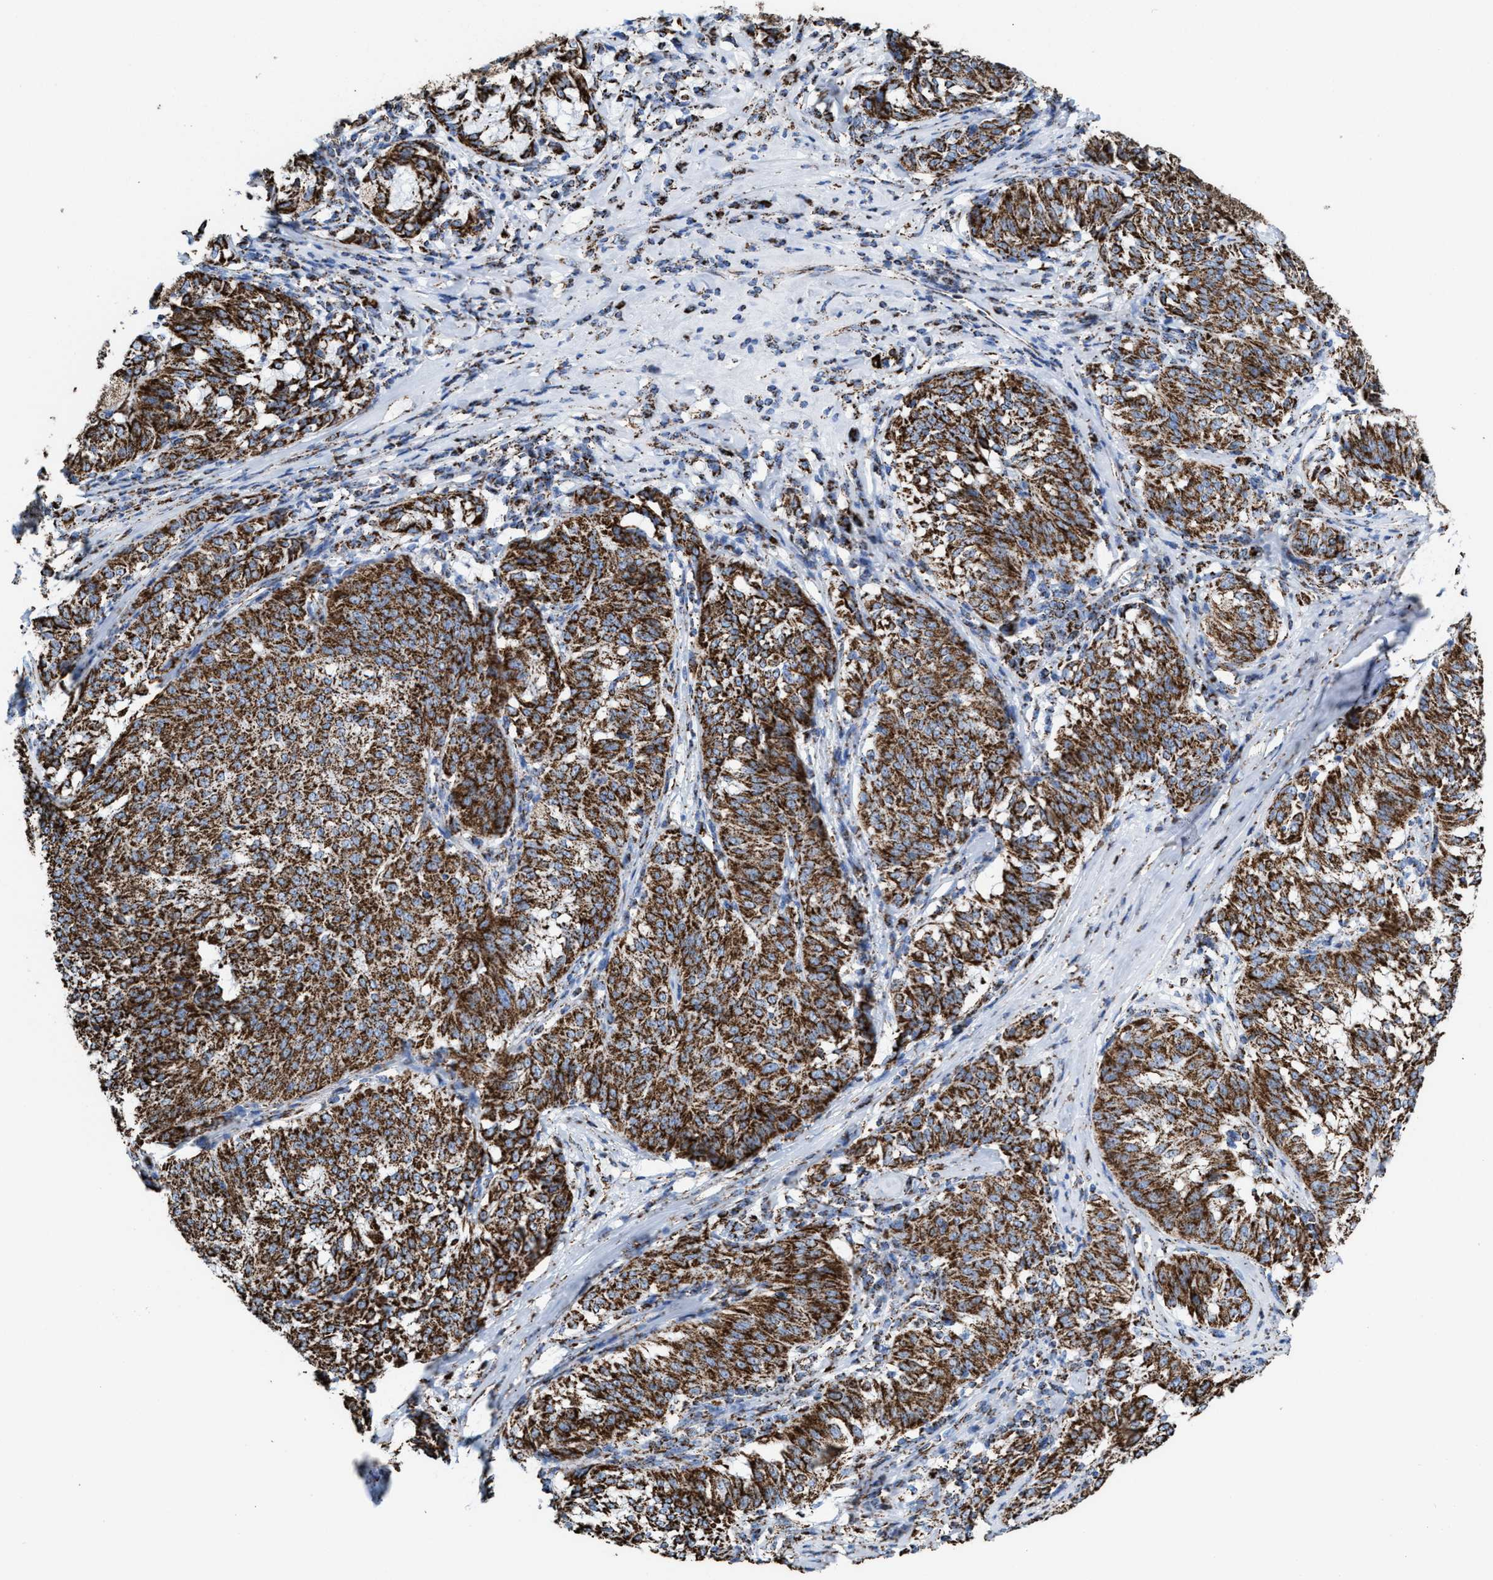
{"staining": {"intensity": "strong", "quantity": ">75%", "location": "cytoplasmic/membranous"}, "tissue": "melanoma", "cell_type": "Tumor cells", "image_type": "cancer", "snomed": [{"axis": "morphology", "description": "Malignant melanoma, NOS"}, {"axis": "topography", "description": "Skin"}], "caption": "Immunohistochemical staining of malignant melanoma shows strong cytoplasmic/membranous protein positivity in approximately >75% of tumor cells. The protein of interest is shown in brown color, while the nuclei are stained blue.", "gene": "ECHS1", "patient": {"sex": "female", "age": 72}}